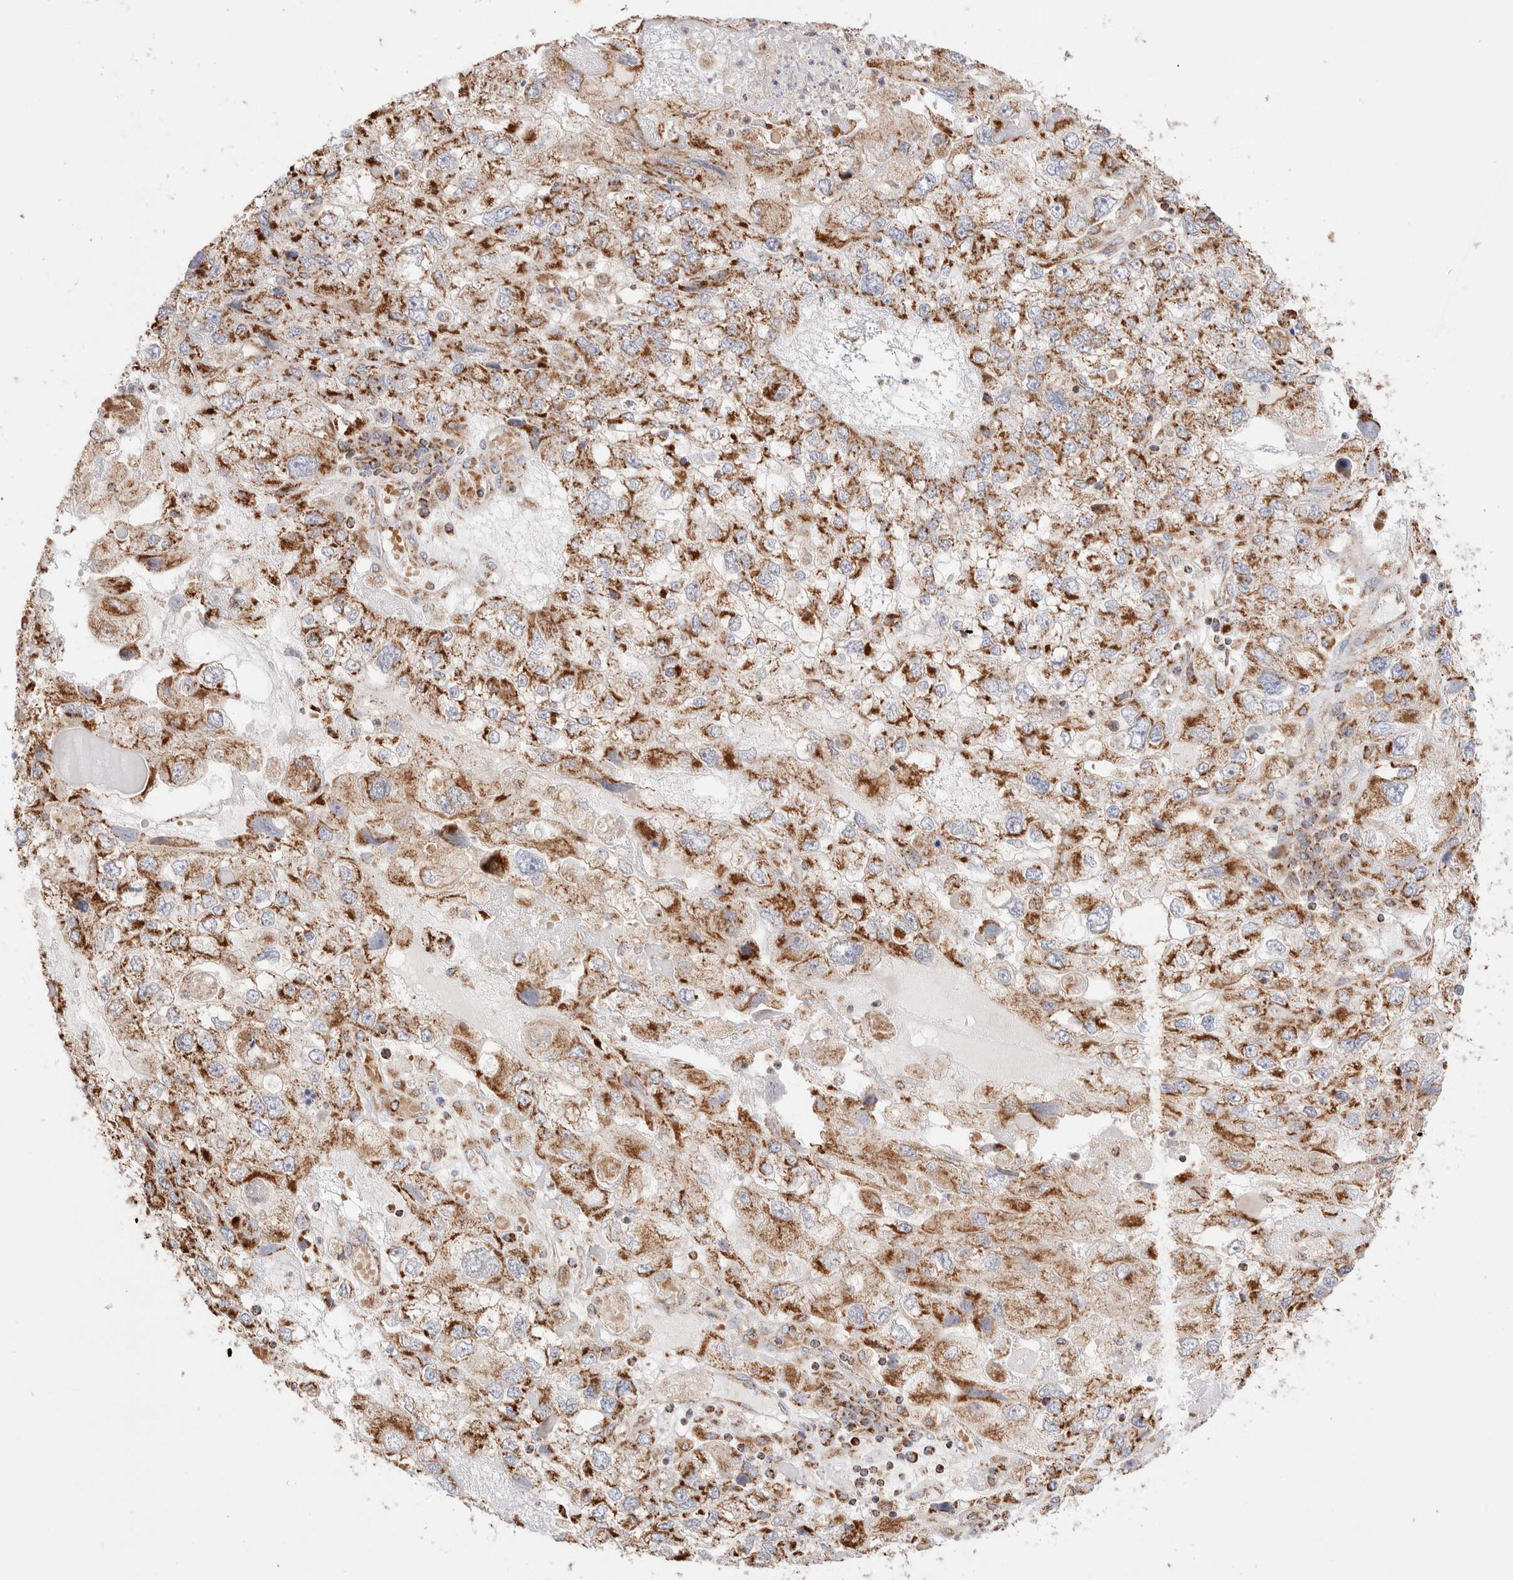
{"staining": {"intensity": "moderate", "quantity": ">75%", "location": "cytoplasmic/membranous"}, "tissue": "endometrial cancer", "cell_type": "Tumor cells", "image_type": "cancer", "snomed": [{"axis": "morphology", "description": "Adenocarcinoma, NOS"}, {"axis": "topography", "description": "Endometrium"}], "caption": "Approximately >75% of tumor cells in human adenocarcinoma (endometrial) reveal moderate cytoplasmic/membranous protein positivity as visualized by brown immunohistochemical staining.", "gene": "TMPPE", "patient": {"sex": "female", "age": 49}}